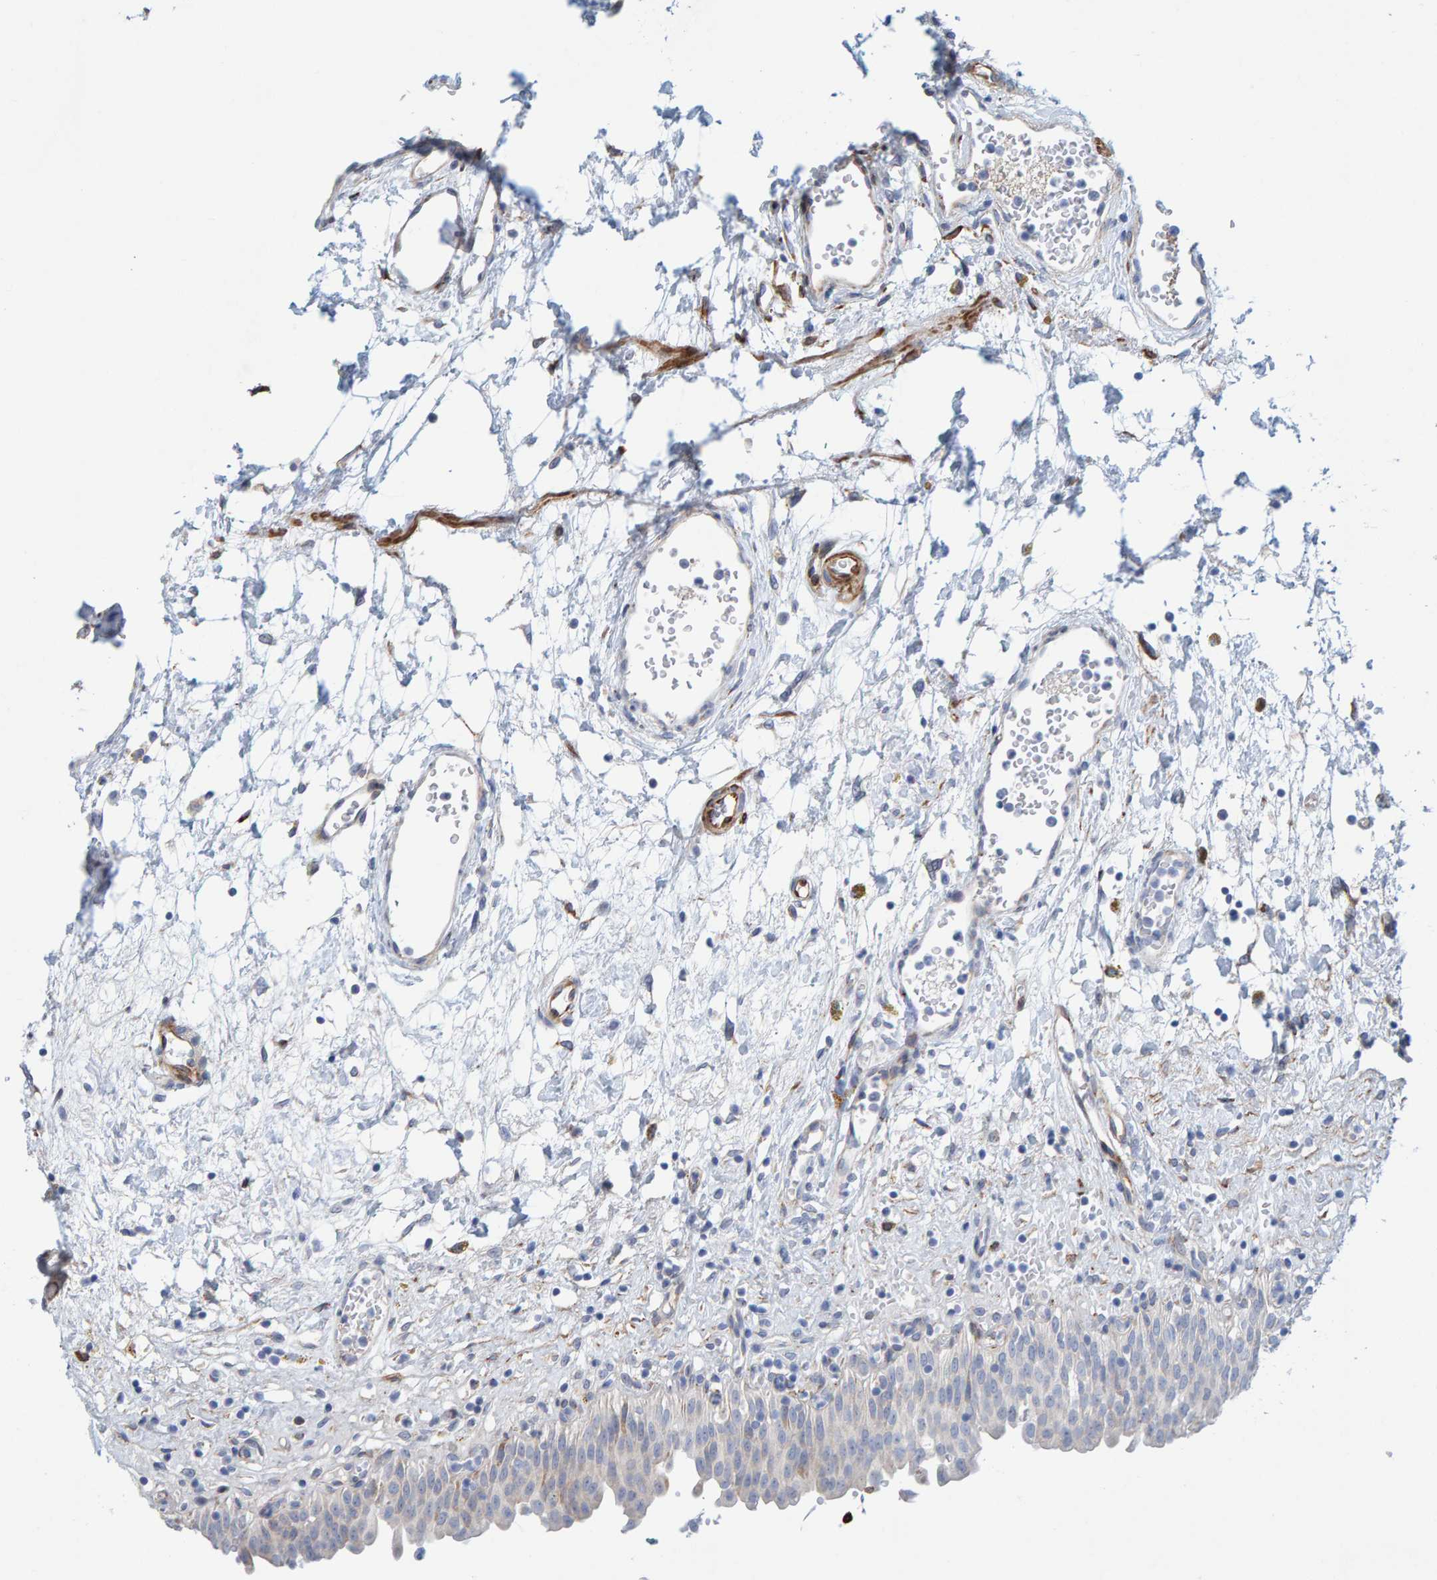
{"staining": {"intensity": "moderate", "quantity": "<25%", "location": "cytoplasmic/membranous"}, "tissue": "urinary bladder", "cell_type": "Urothelial cells", "image_type": "normal", "snomed": [{"axis": "morphology", "description": "Urothelial carcinoma, High grade"}, {"axis": "topography", "description": "Urinary bladder"}], "caption": "Urinary bladder was stained to show a protein in brown. There is low levels of moderate cytoplasmic/membranous staining in about <25% of urothelial cells. (DAB = brown stain, brightfield microscopy at high magnification).", "gene": "MMP16", "patient": {"sex": "male", "age": 46}}